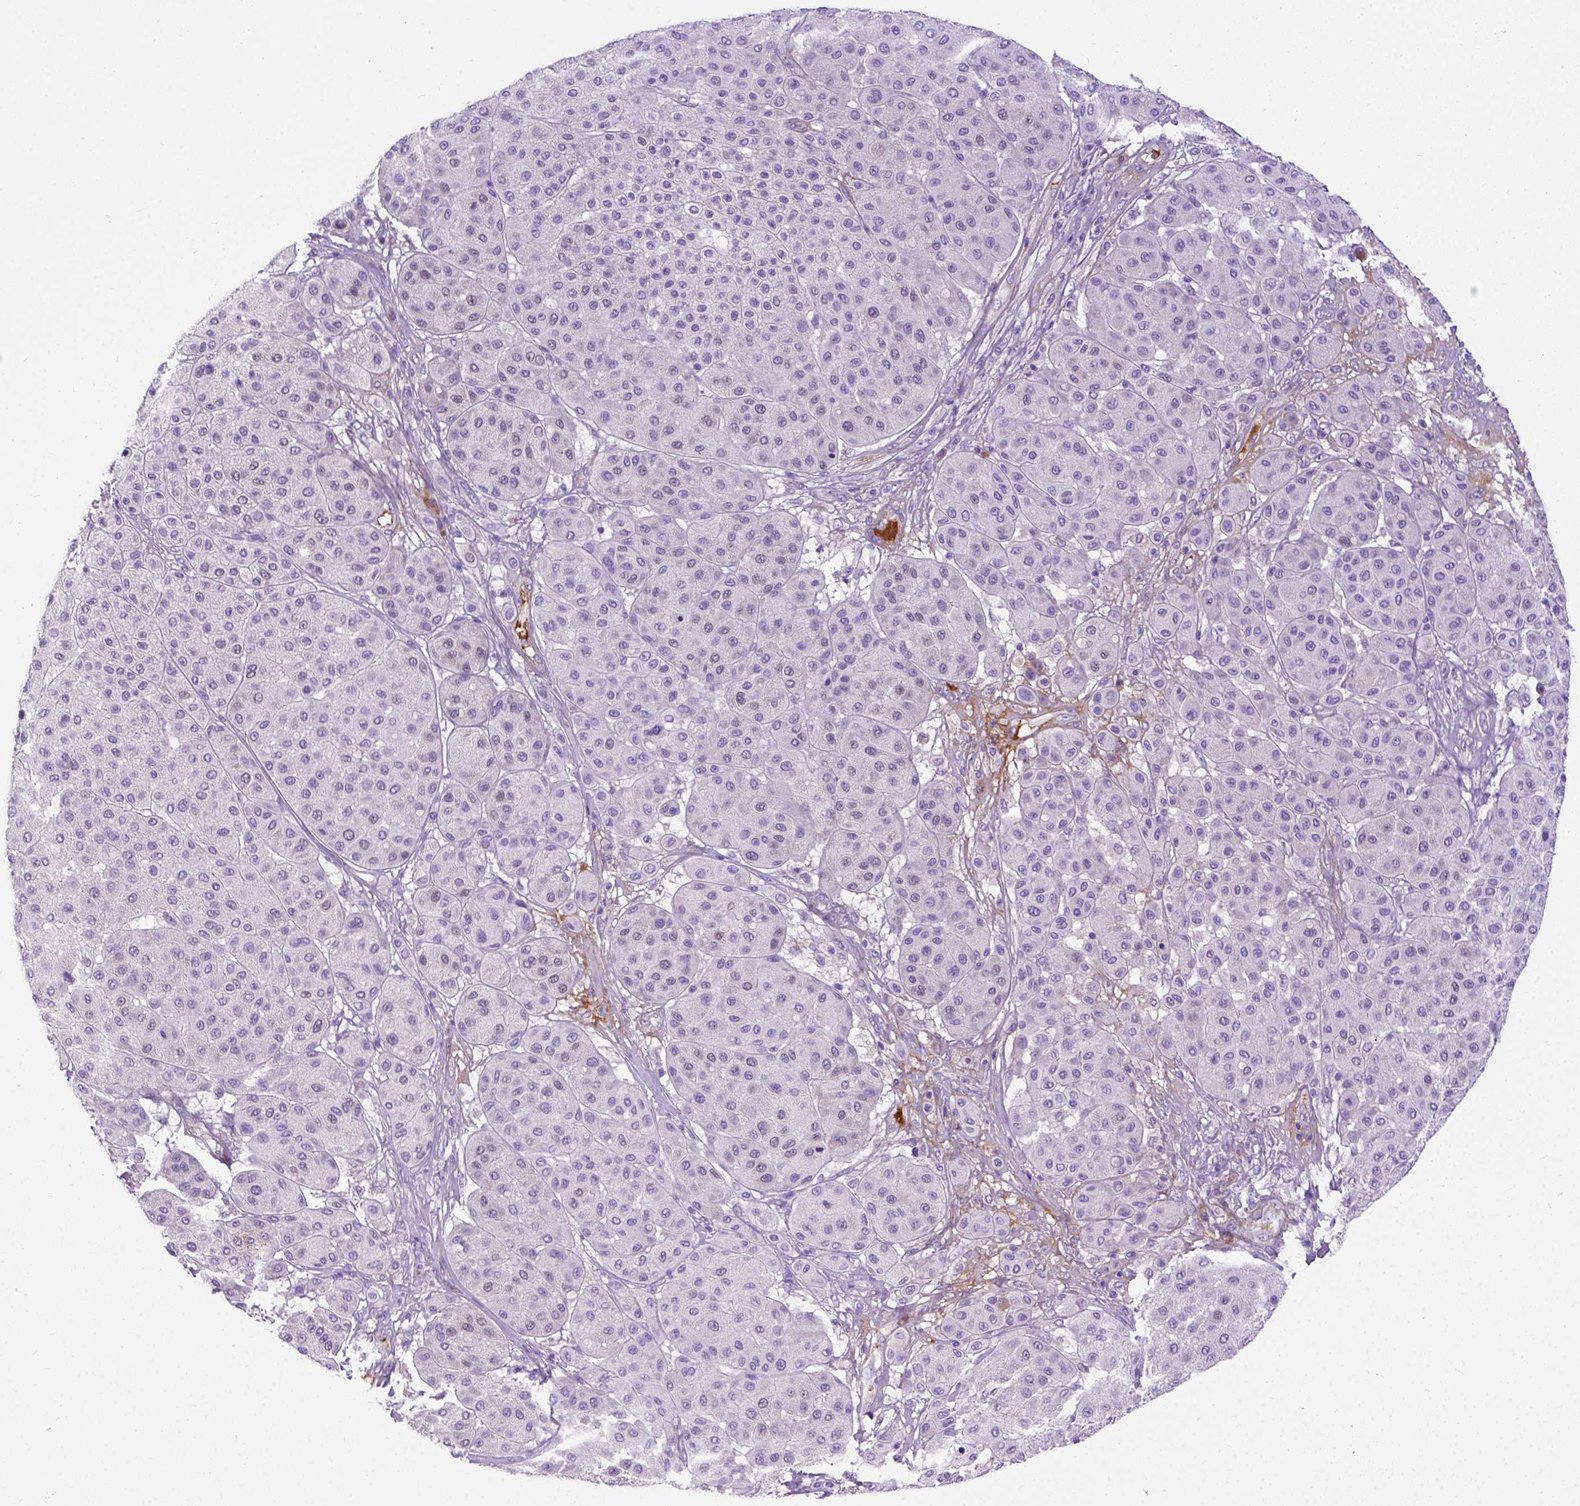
{"staining": {"intensity": "negative", "quantity": "none", "location": "none"}, "tissue": "melanoma", "cell_type": "Tumor cells", "image_type": "cancer", "snomed": [{"axis": "morphology", "description": "Malignant melanoma, Metastatic site"}, {"axis": "topography", "description": "Smooth muscle"}], "caption": "DAB (3,3'-diaminobenzidine) immunohistochemical staining of melanoma demonstrates no significant expression in tumor cells.", "gene": "CFAP300", "patient": {"sex": "male", "age": 41}}